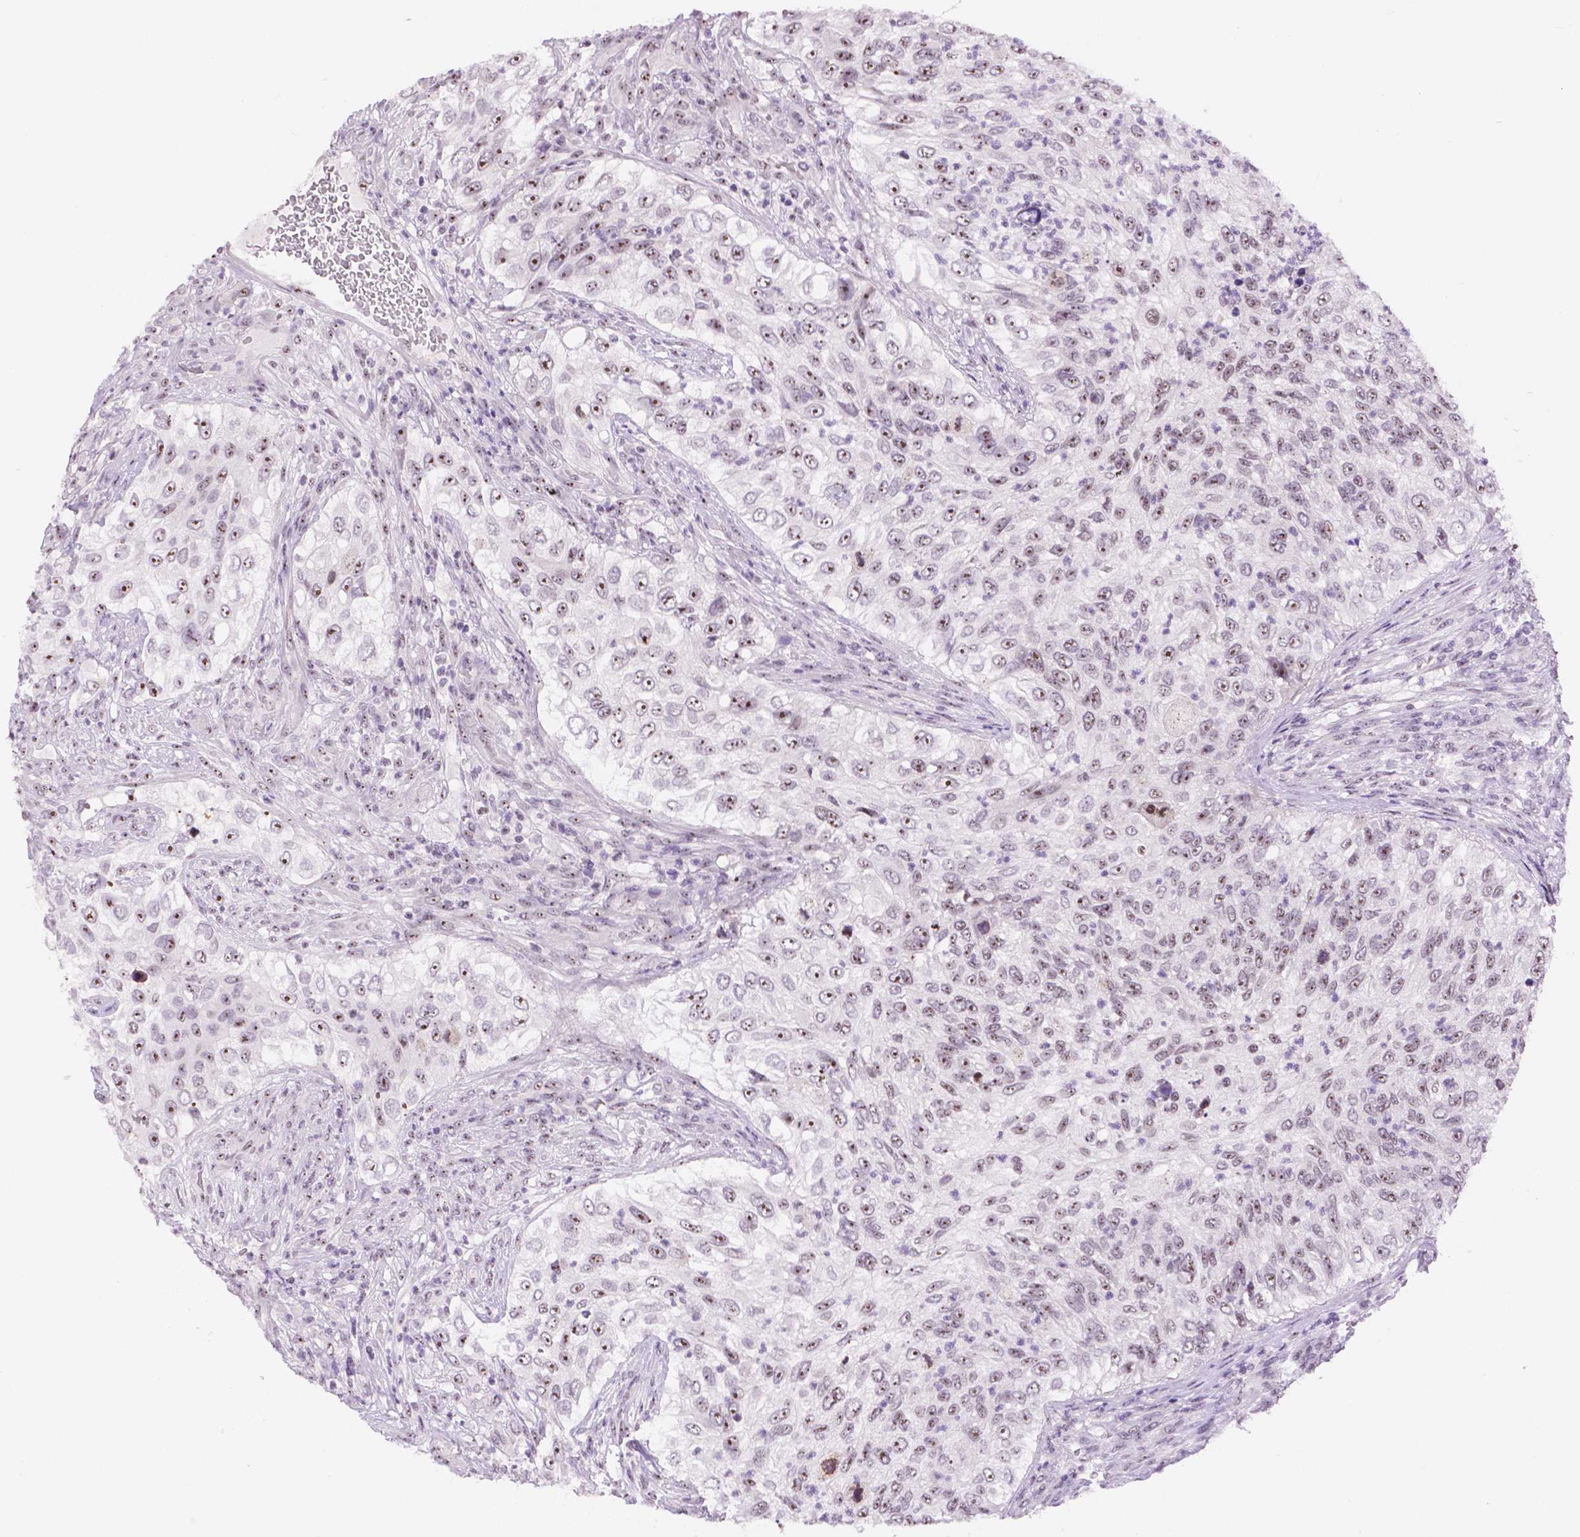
{"staining": {"intensity": "moderate", "quantity": ">75%", "location": "nuclear"}, "tissue": "urothelial cancer", "cell_type": "Tumor cells", "image_type": "cancer", "snomed": [{"axis": "morphology", "description": "Urothelial carcinoma, High grade"}, {"axis": "topography", "description": "Urinary bladder"}], "caption": "Human urothelial cancer stained with a protein marker reveals moderate staining in tumor cells.", "gene": "NHP2", "patient": {"sex": "female", "age": 60}}